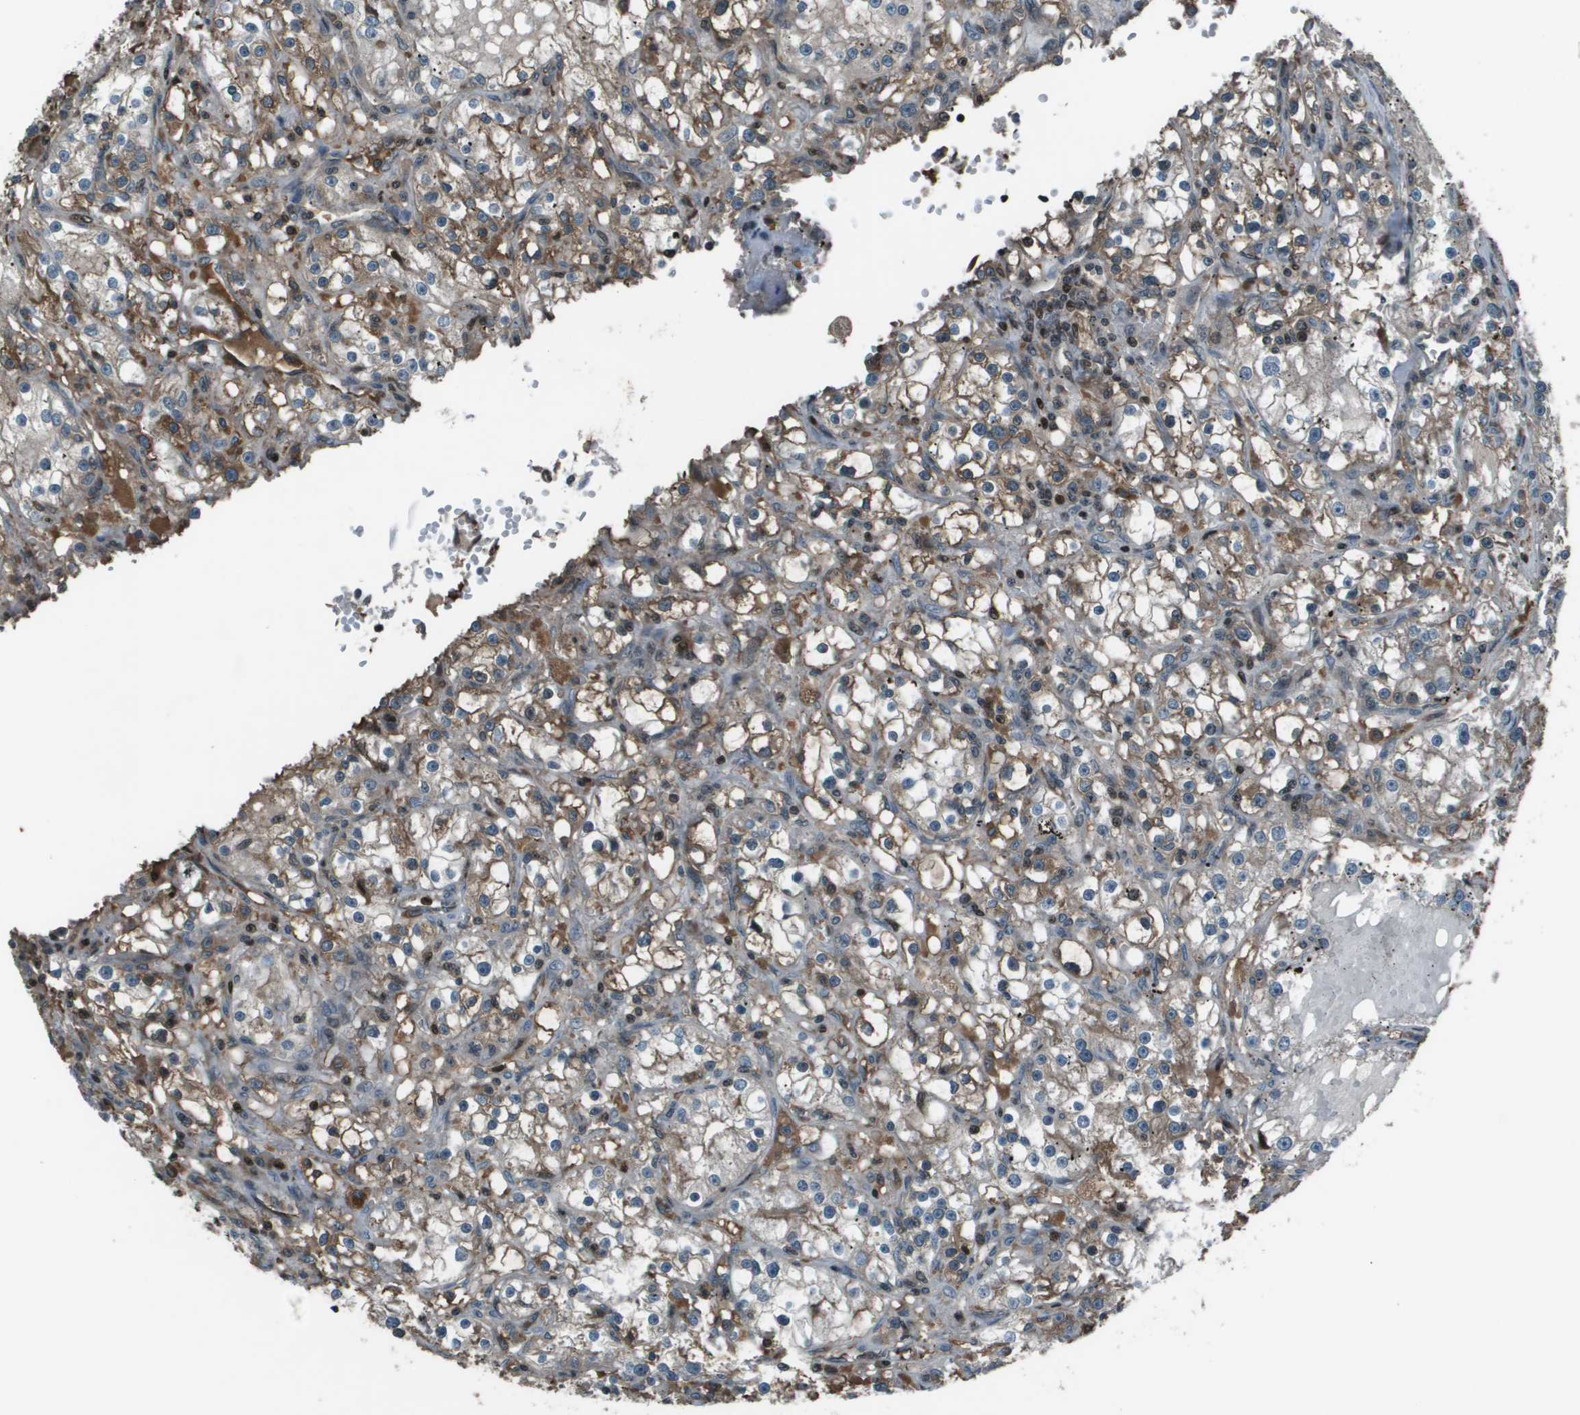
{"staining": {"intensity": "moderate", "quantity": "25%-75%", "location": "cytoplasmic/membranous"}, "tissue": "renal cancer", "cell_type": "Tumor cells", "image_type": "cancer", "snomed": [{"axis": "morphology", "description": "Adenocarcinoma, NOS"}, {"axis": "topography", "description": "Kidney"}], "caption": "Renal cancer tissue demonstrates moderate cytoplasmic/membranous staining in approximately 25%-75% of tumor cells, visualized by immunohistochemistry. The protein is shown in brown color, while the nuclei are stained blue.", "gene": "CXCL12", "patient": {"sex": "male", "age": 56}}